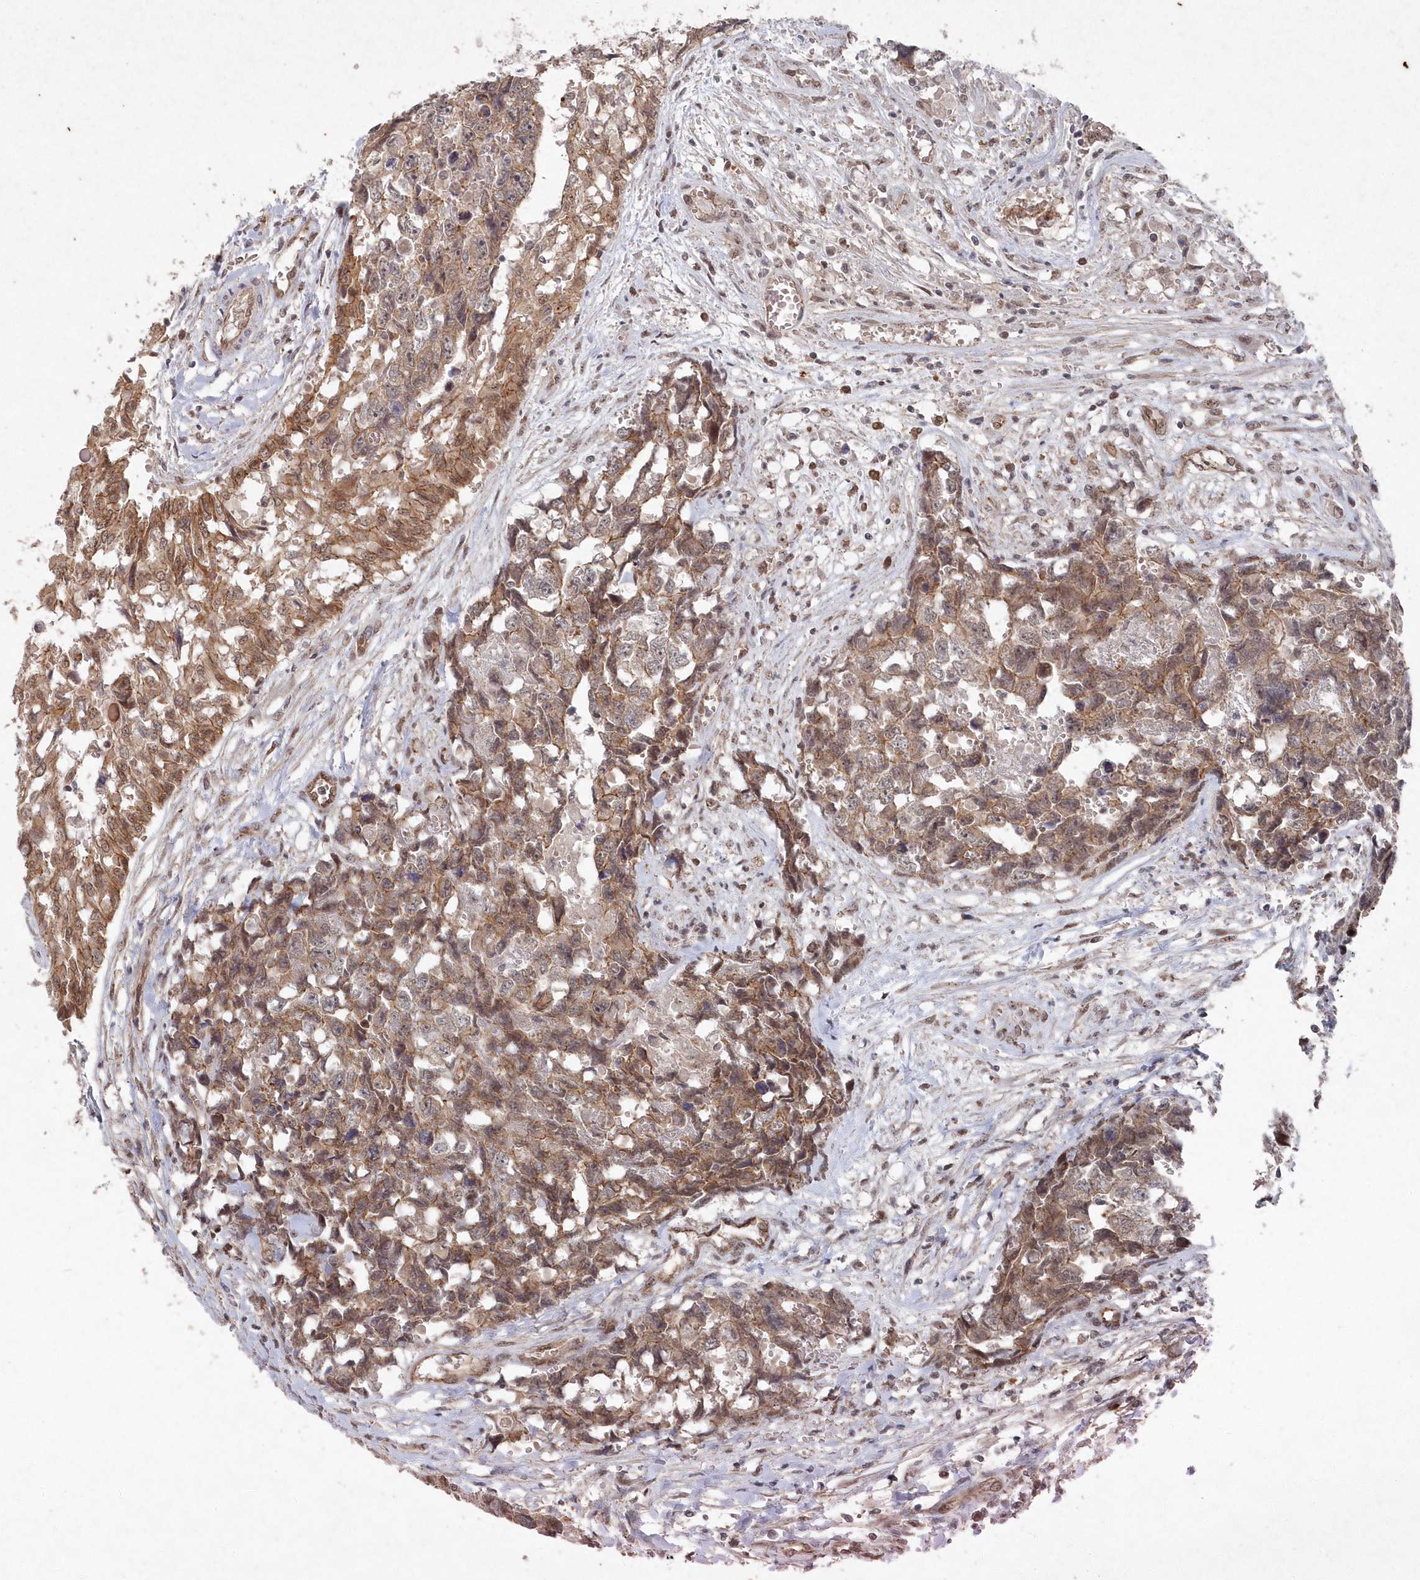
{"staining": {"intensity": "moderate", "quantity": ">75%", "location": "cytoplasmic/membranous"}, "tissue": "testis cancer", "cell_type": "Tumor cells", "image_type": "cancer", "snomed": [{"axis": "morphology", "description": "Carcinoma, Embryonal, NOS"}, {"axis": "topography", "description": "Testis"}], "caption": "A brown stain highlights moderate cytoplasmic/membranous positivity of a protein in testis cancer (embryonal carcinoma) tumor cells.", "gene": "VSIG2", "patient": {"sex": "male", "age": 31}}